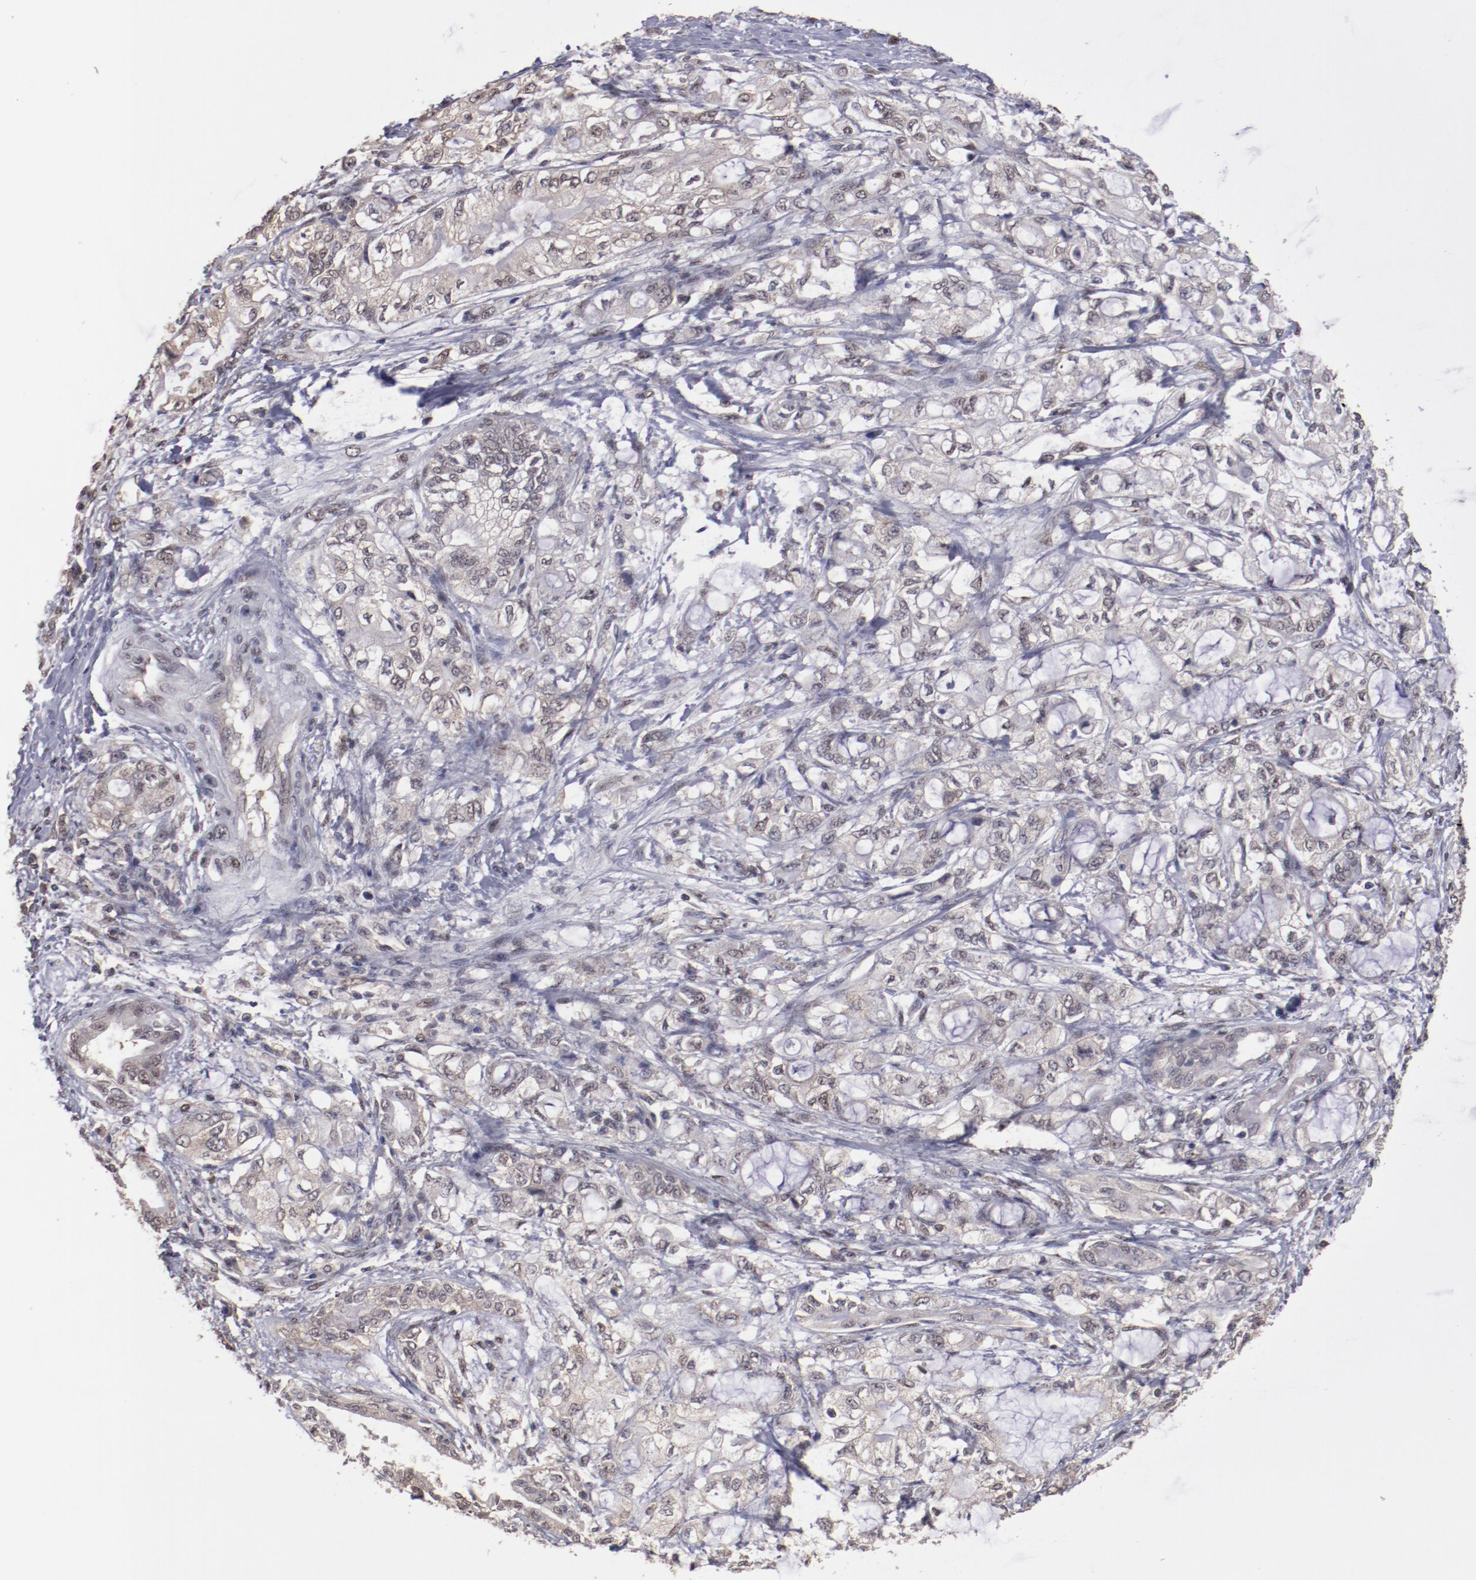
{"staining": {"intensity": "weak", "quantity": "<25%", "location": "nuclear"}, "tissue": "pancreatic cancer", "cell_type": "Tumor cells", "image_type": "cancer", "snomed": [{"axis": "morphology", "description": "Adenocarcinoma, NOS"}, {"axis": "topography", "description": "Pancreas"}], "caption": "The photomicrograph displays no staining of tumor cells in pancreatic adenocarcinoma.", "gene": "ARNT", "patient": {"sex": "male", "age": 79}}